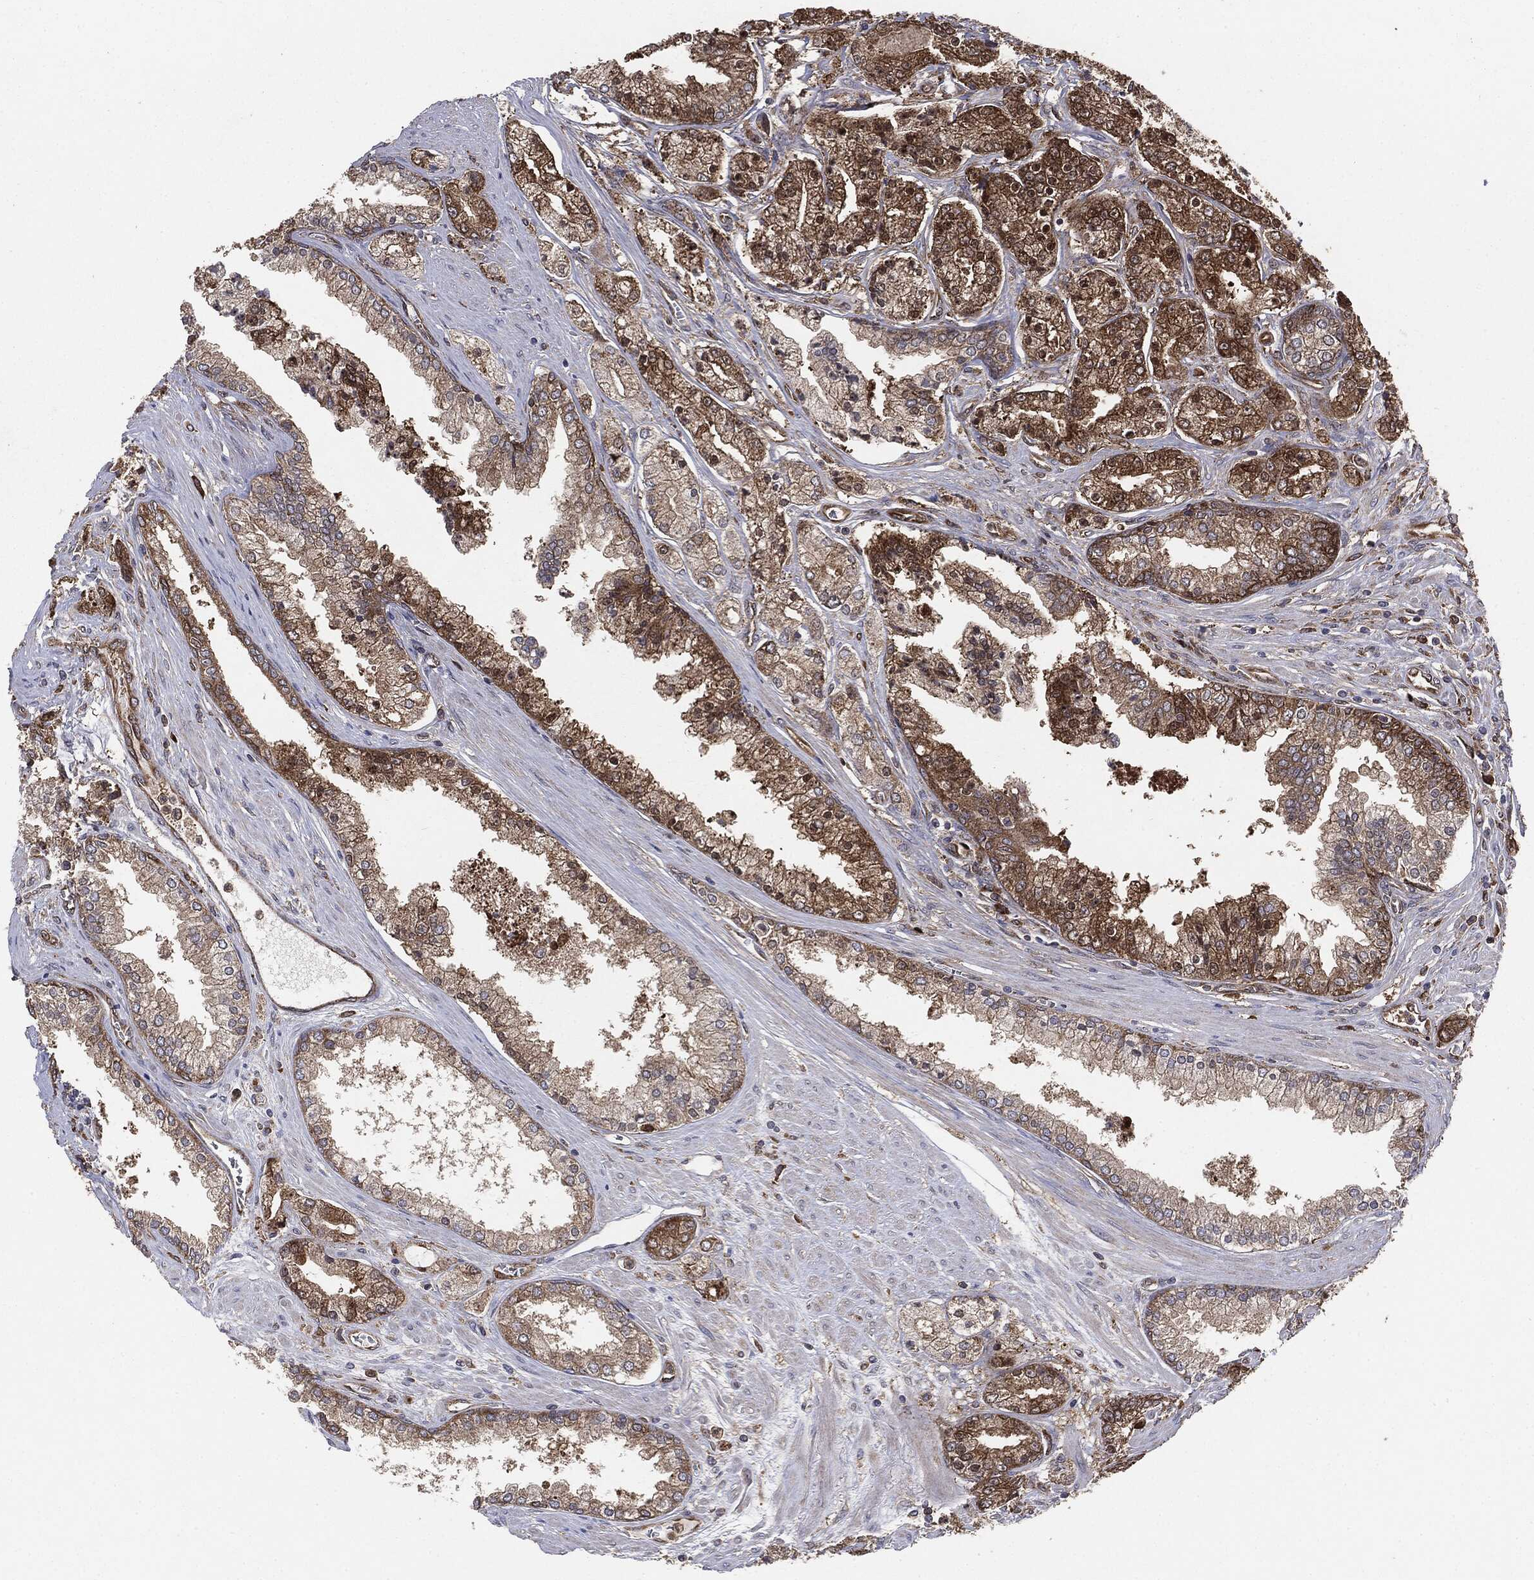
{"staining": {"intensity": "moderate", "quantity": "25%-75%", "location": "cytoplasmic/membranous"}, "tissue": "prostate cancer", "cell_type": "Tumor cells", "image_type": "cancer", "snomed": [{"axis": "morphology", "description": "Adenocarcinoma, High grade"}, {"axis": "topography", "description": "Prostate"}], "caption": "Immunohistochemistry (IHC) photomicrograph of neoplastic tissue: human prostate cancer stained using IHC demonstrates medium levels of moderate protein expression localized specifically in the cytoplasmic/membranous of tumor cells, appearing as a cytoplasmic/membranous brown color.", "gene": "NME1", "patient": {"sex": "male", "age": 66}}